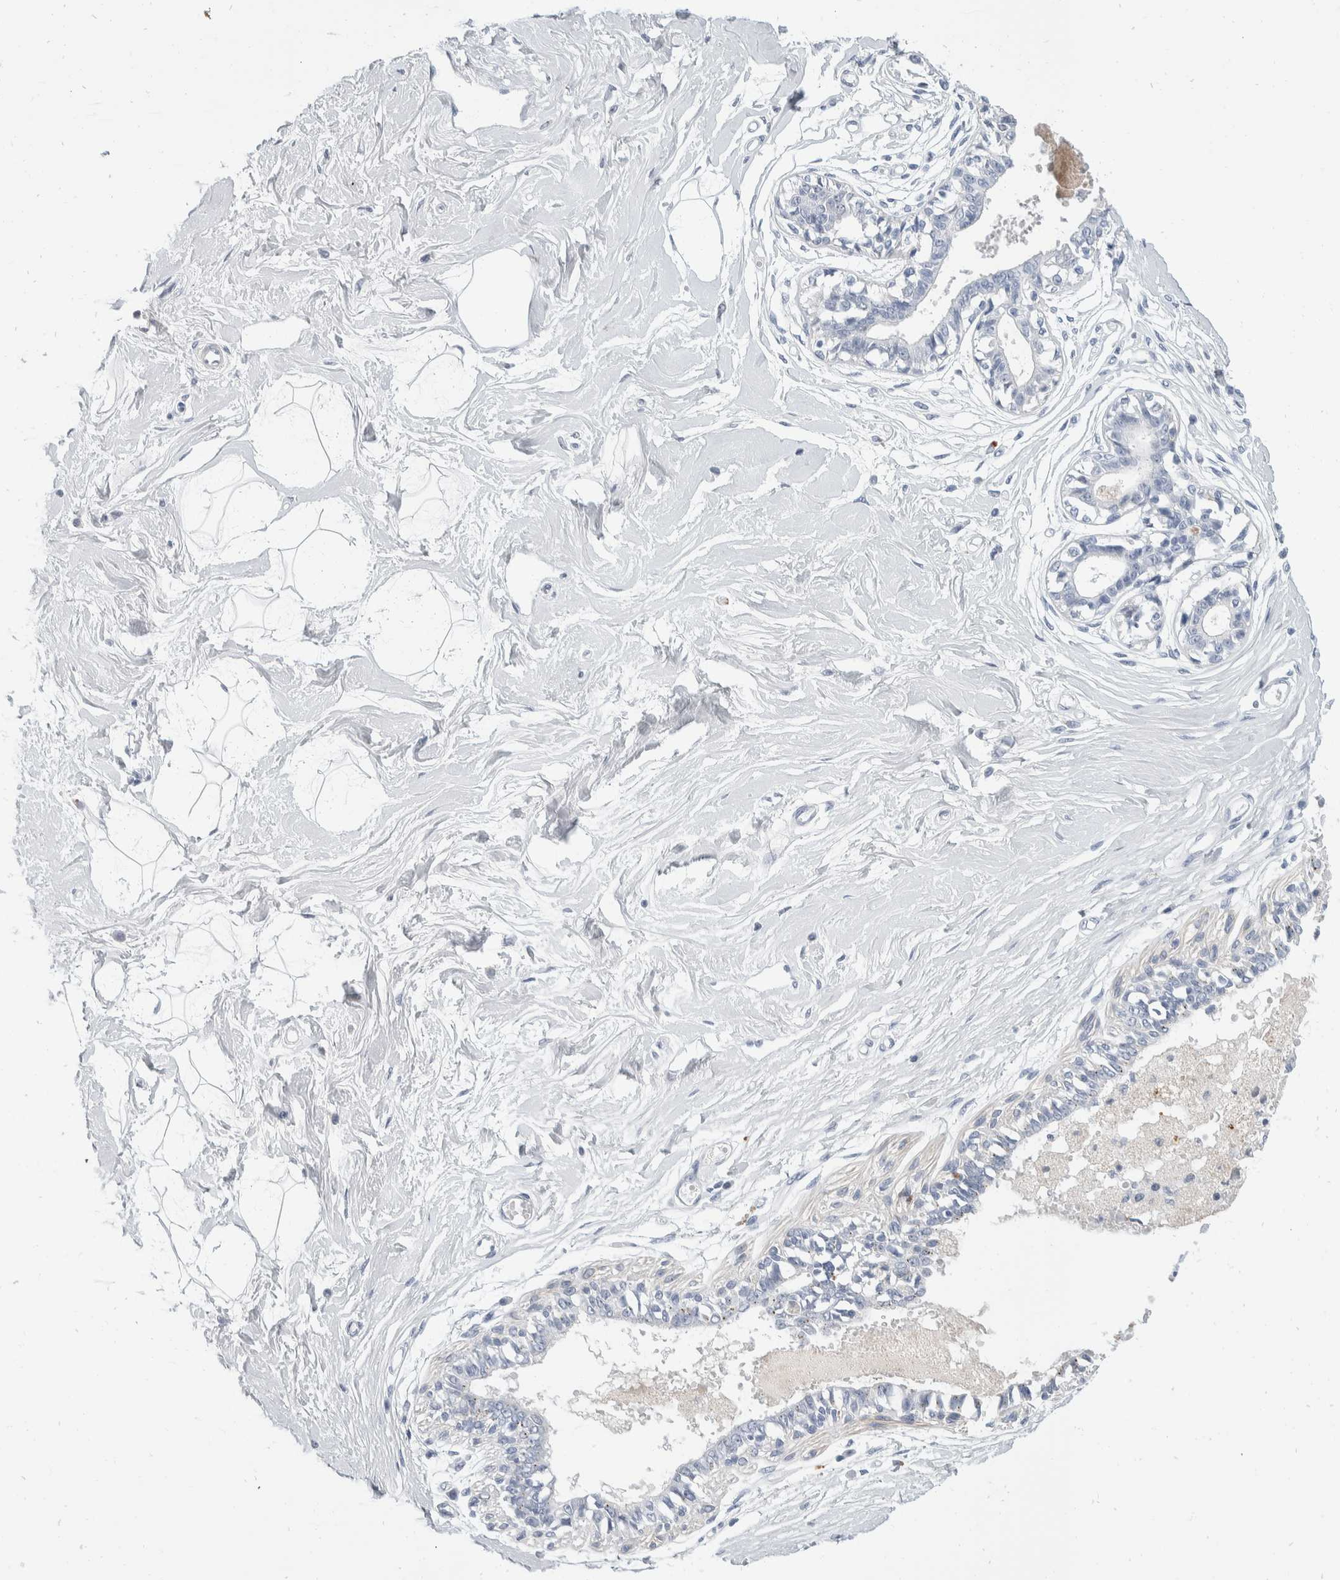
{"staining": {"intensity": "negative", "quantity": "none", "location": "none"}, "tissue": "breast", "cell_type": "Adipocytes", "image_type": "normal", "snomed": [{"axis": "morphology", "description": "Normal tissue, NOS"}, {"axis": "topography", "description": "Breast"}], "caption": "This is an IHC image of benign human breast. There is no staining in adipocytes.", "gene": "CATSPERD", "patient": {"sex": "female", "age": 45}}